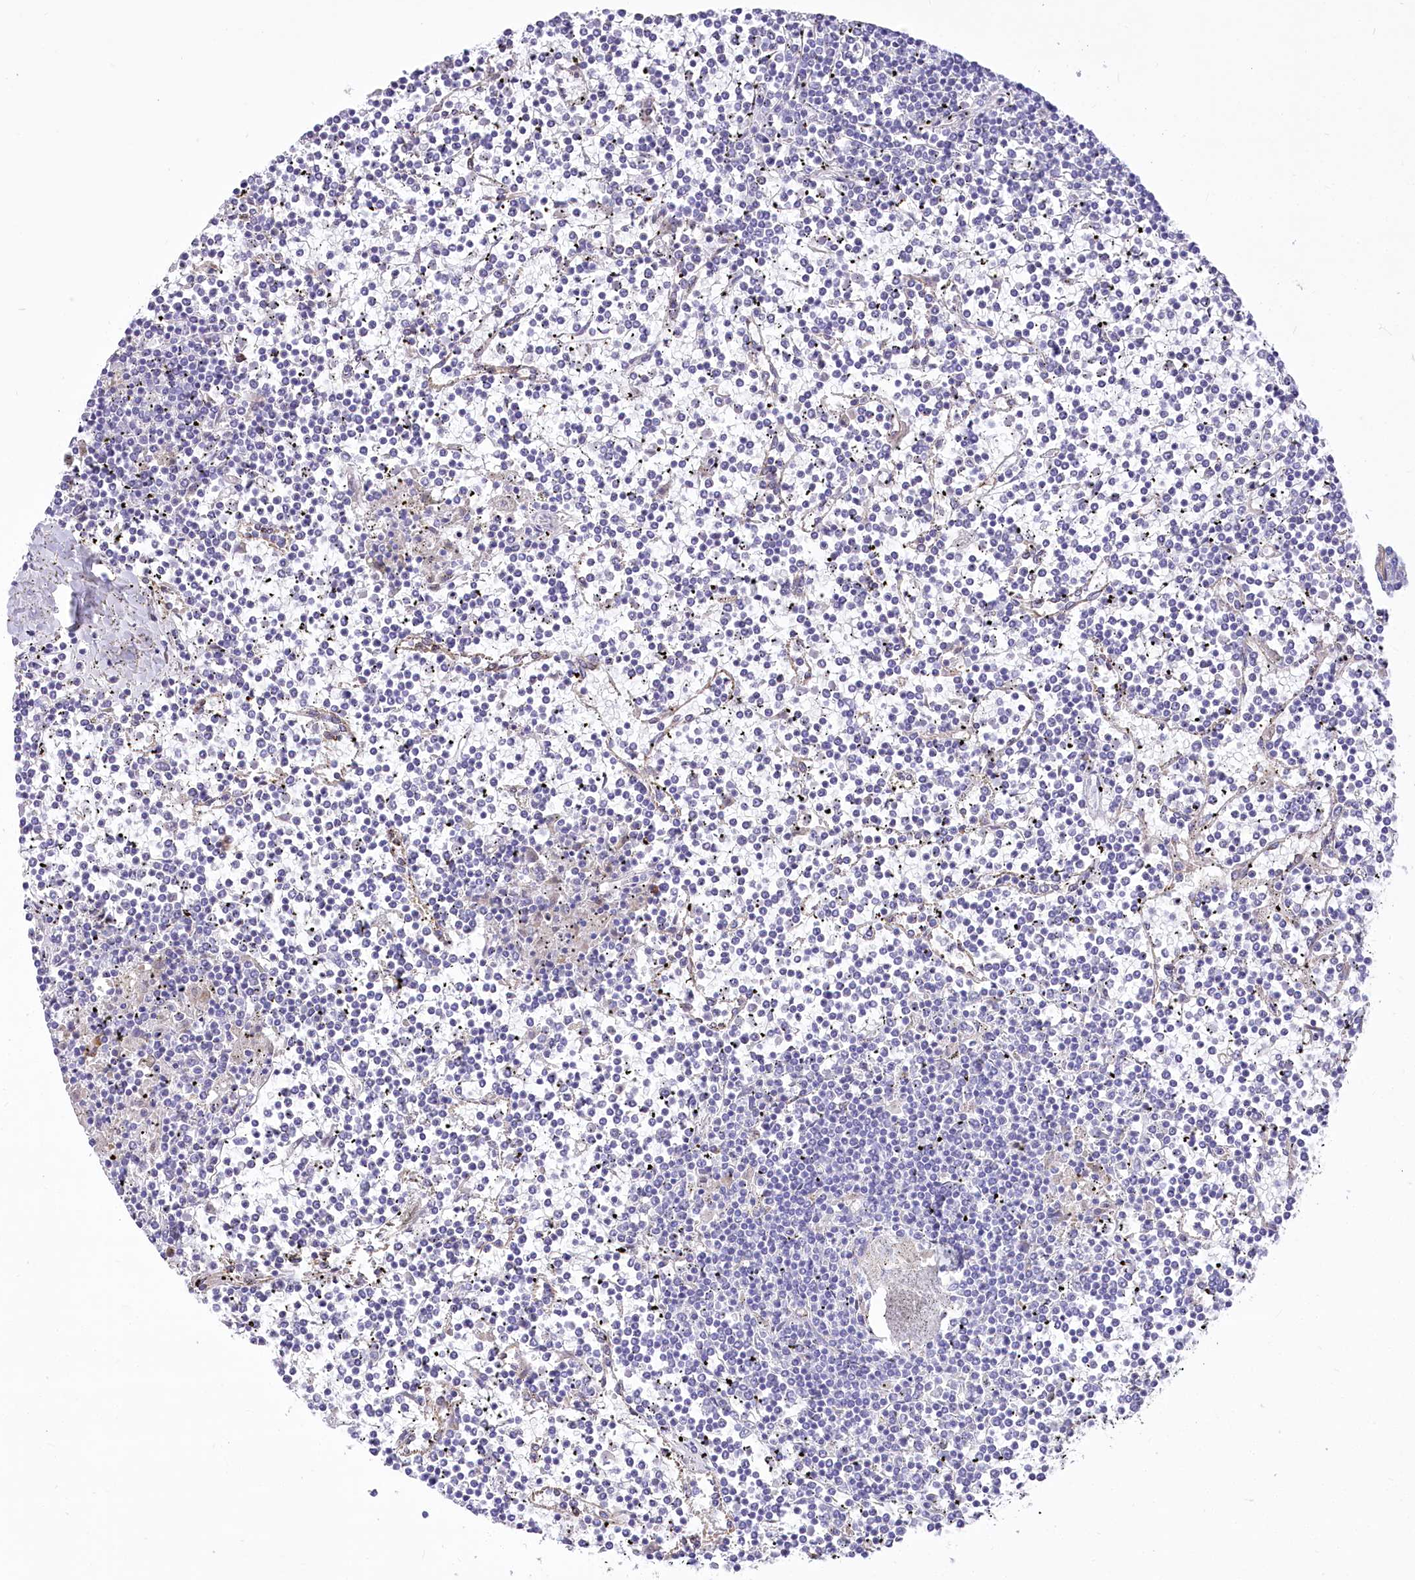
{"staining": {"intensity": "negative", "quantity": "none", "location": "none"}, "tissue": "lymphoma", "cell_type": "Tumor cells", "image_type": "cancer", "snomed": [{"axis": "morphology", "description": "Malignant lymphoma, non-Hodgkin's type, Low grade"}, {"axis": "topography", "description": "Spleen"}], "caption": "There is no significant expression in tumor cells of lymphoma. The staining was performed using DAB (3,3'-diaminobenzidine) to visualize the protein expression in brown, while the nuclei were stained in blue with hematoxylin (Magnification: 20x).", "gene": "STT3B", "patient": {"sex": "female", "age": 19}}